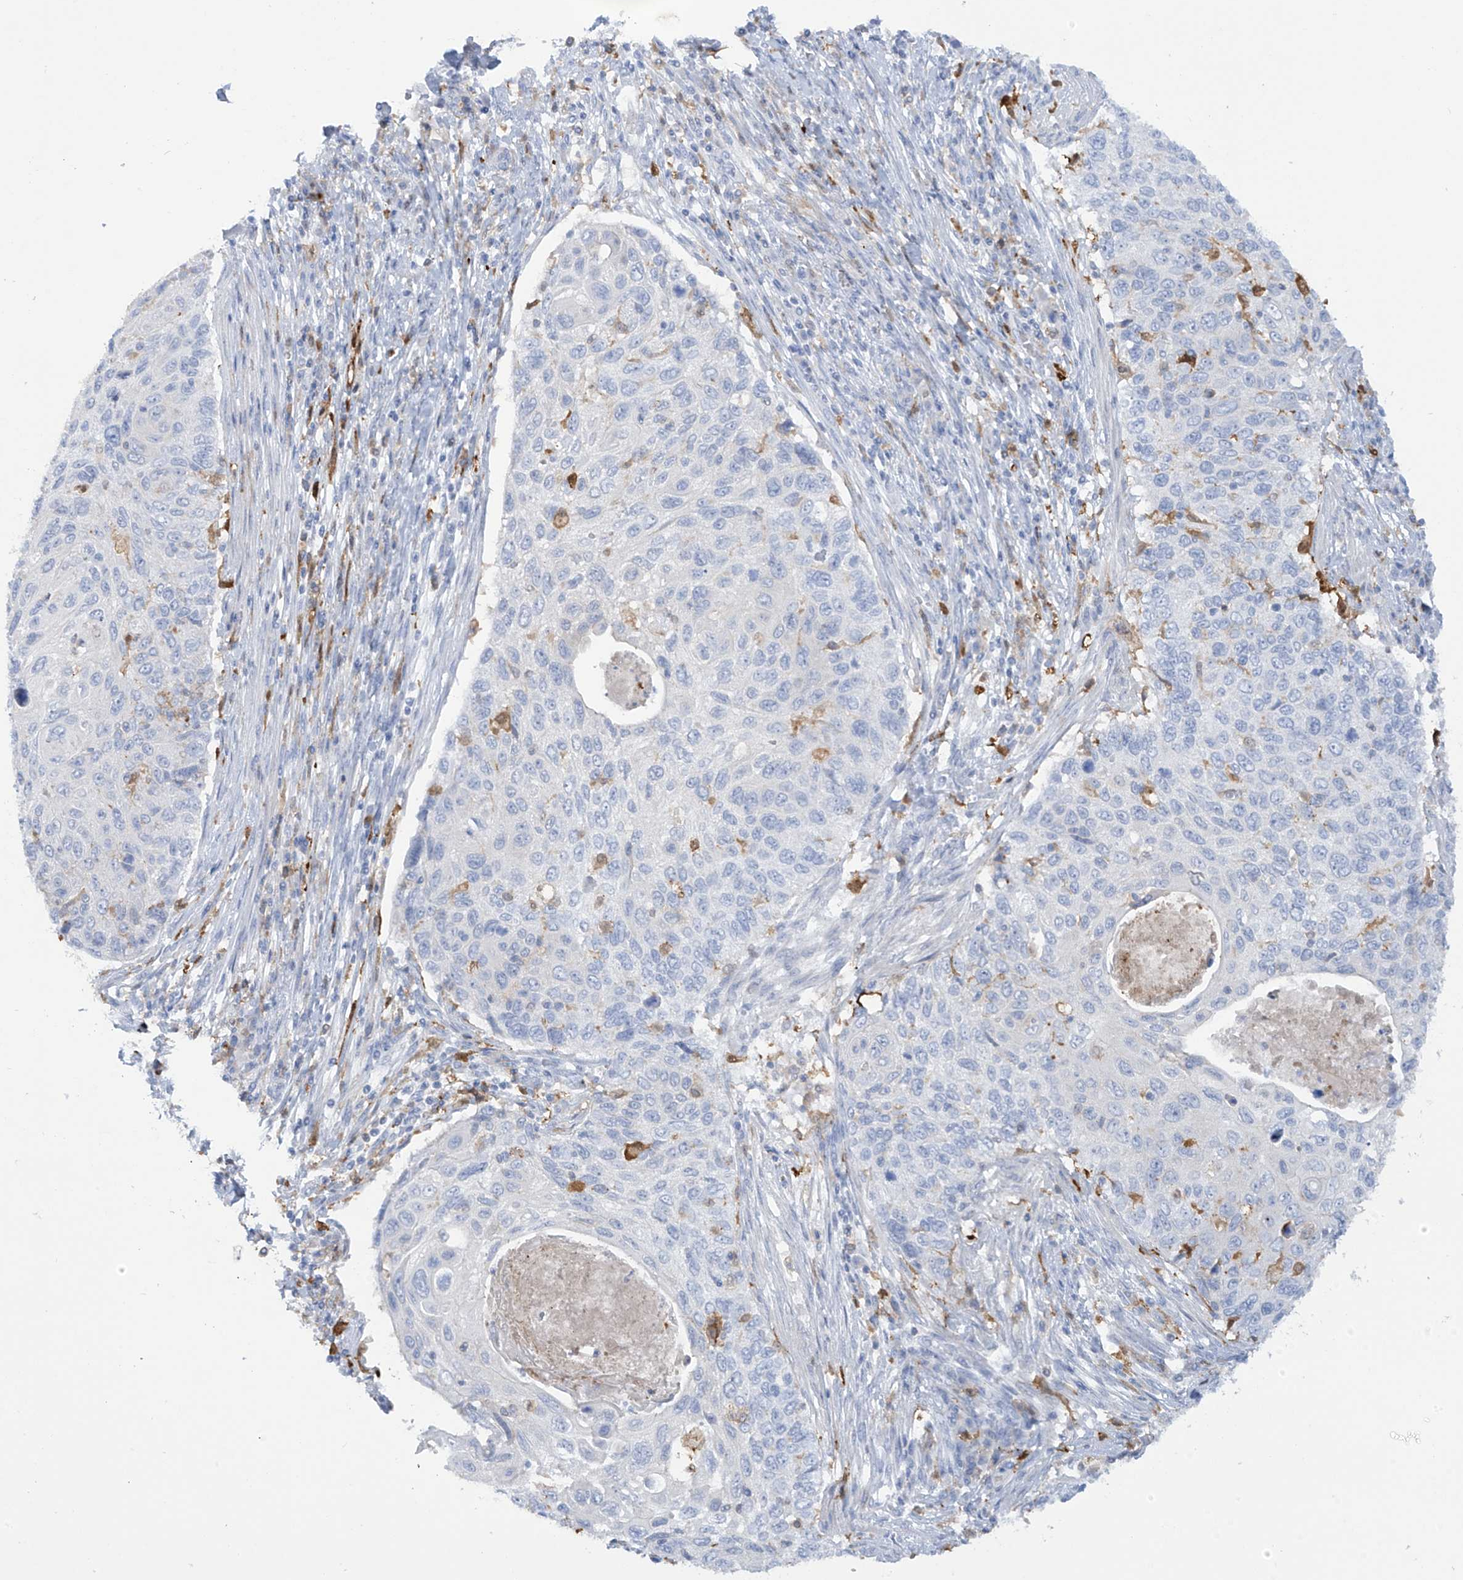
{"staining": {"intensity": "negative", "quantity": "none", "location": "none"}, "tissue": "cervical cancer", "cell_type": "Tumor cells", "image_type": "cancer", "snomed": [{"axis": "morphology", "description": "Squamous cell carcinoma, NOS"}, {"axis": "topography", "description": "Cervix"}], "caption": "Immunohistochemical staining of cervical cancer reveals no significant staining in tumor cells.", "gene": "TRMT2B", "patient": {"sex": "female", "age": 70}}